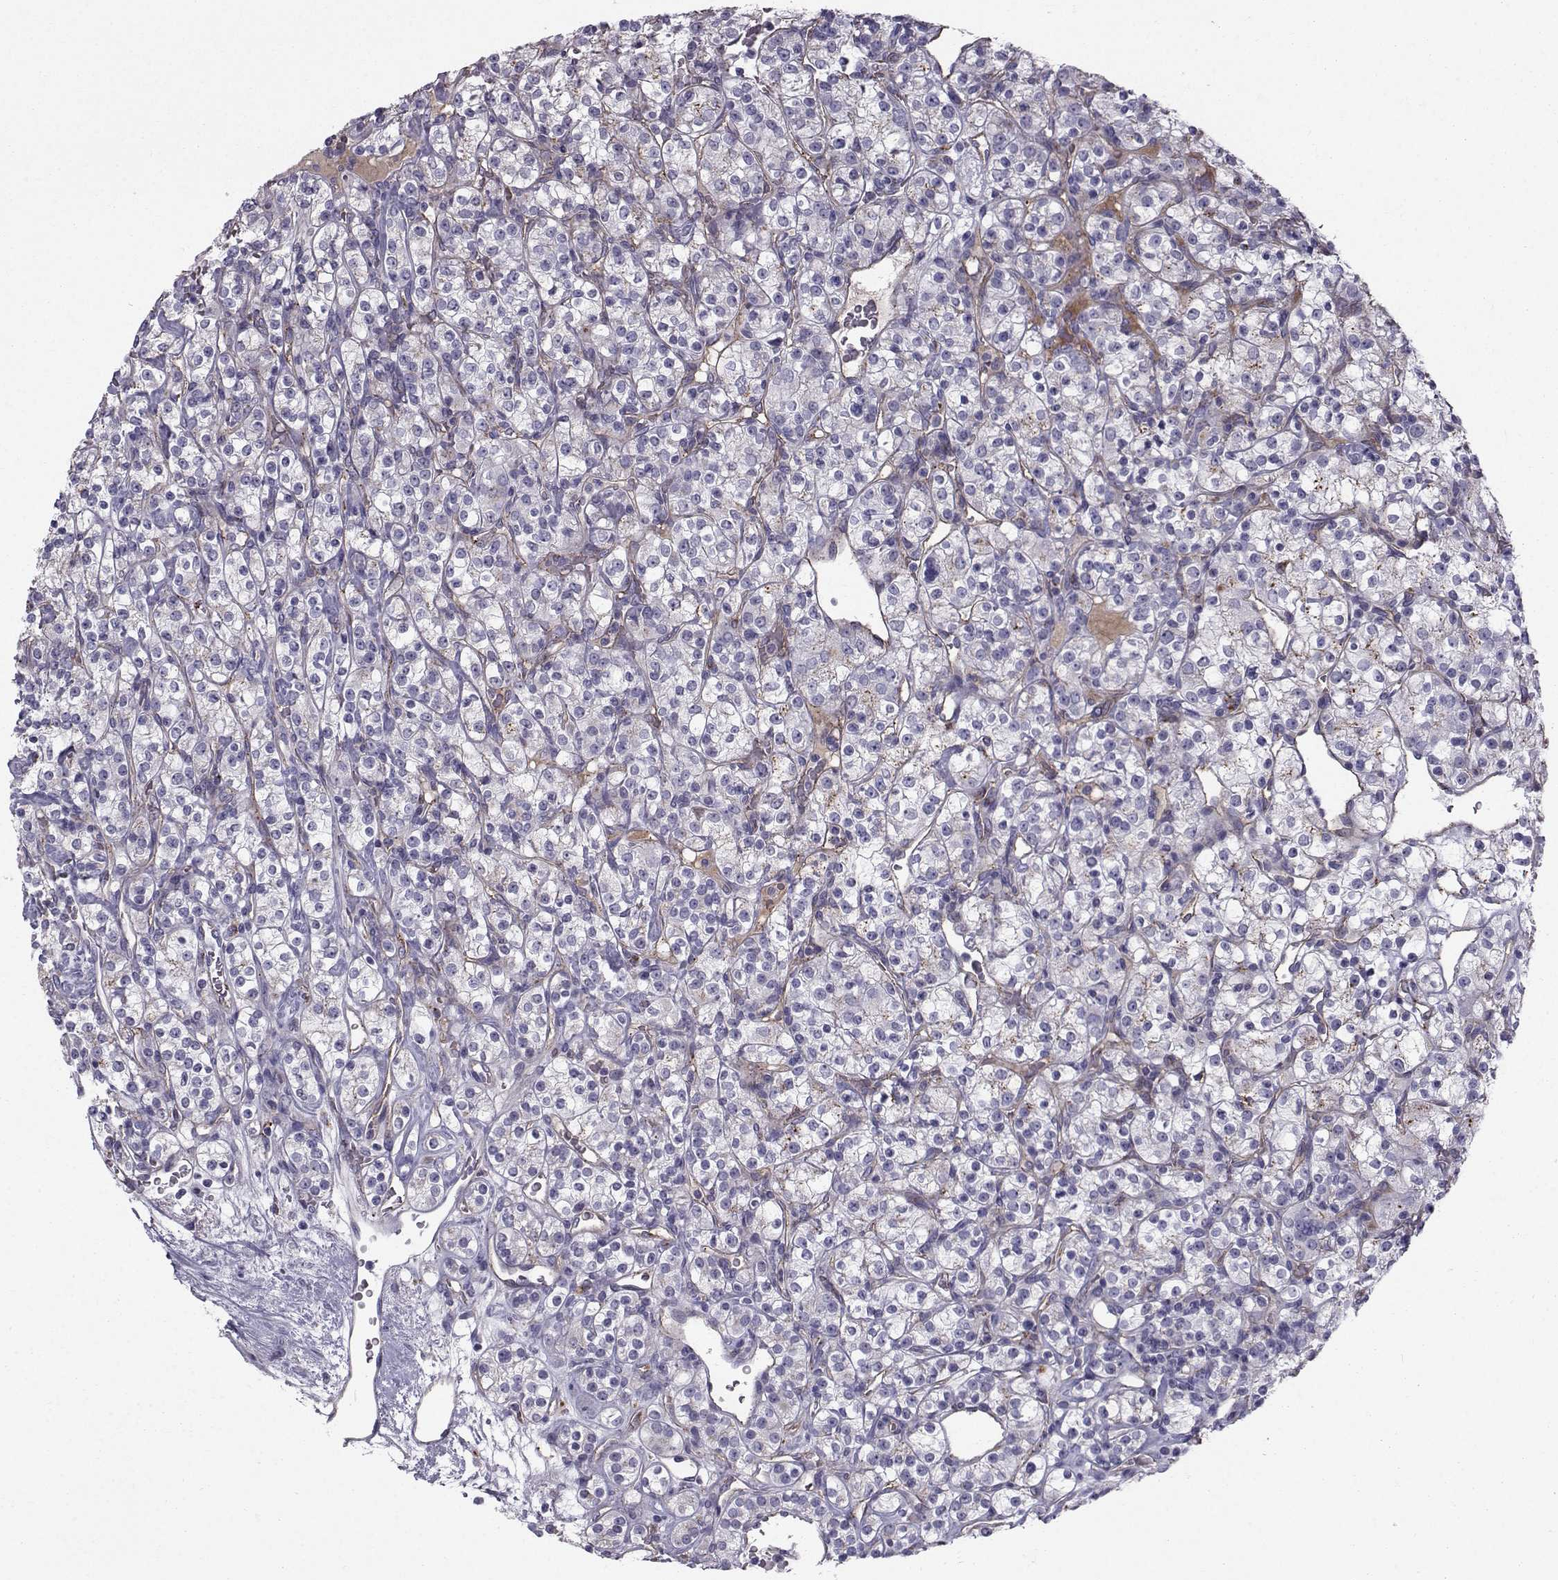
{"staining": {"intensity": "negative", "quantity": "none", "location": "none"}, "tissue": "renal cancer", "cell_type": "Tumor cells", "image_type": "cancer", "snomed": [{"axis": "morphology", "description": "Adenocarcinoma, NOS"}, {"axis": "topography", "description": "Kidney"}], "caption": "This photomicrograph is of renal cancer (adenocarcinoma) stained with immunohistochemistry (IHC) to label a protein in brown with the nuclei are counter-stained blue. There is no staining in tumor cells.", "gene": "CALCR", "patient": {"sex": "male", "age": 77}}